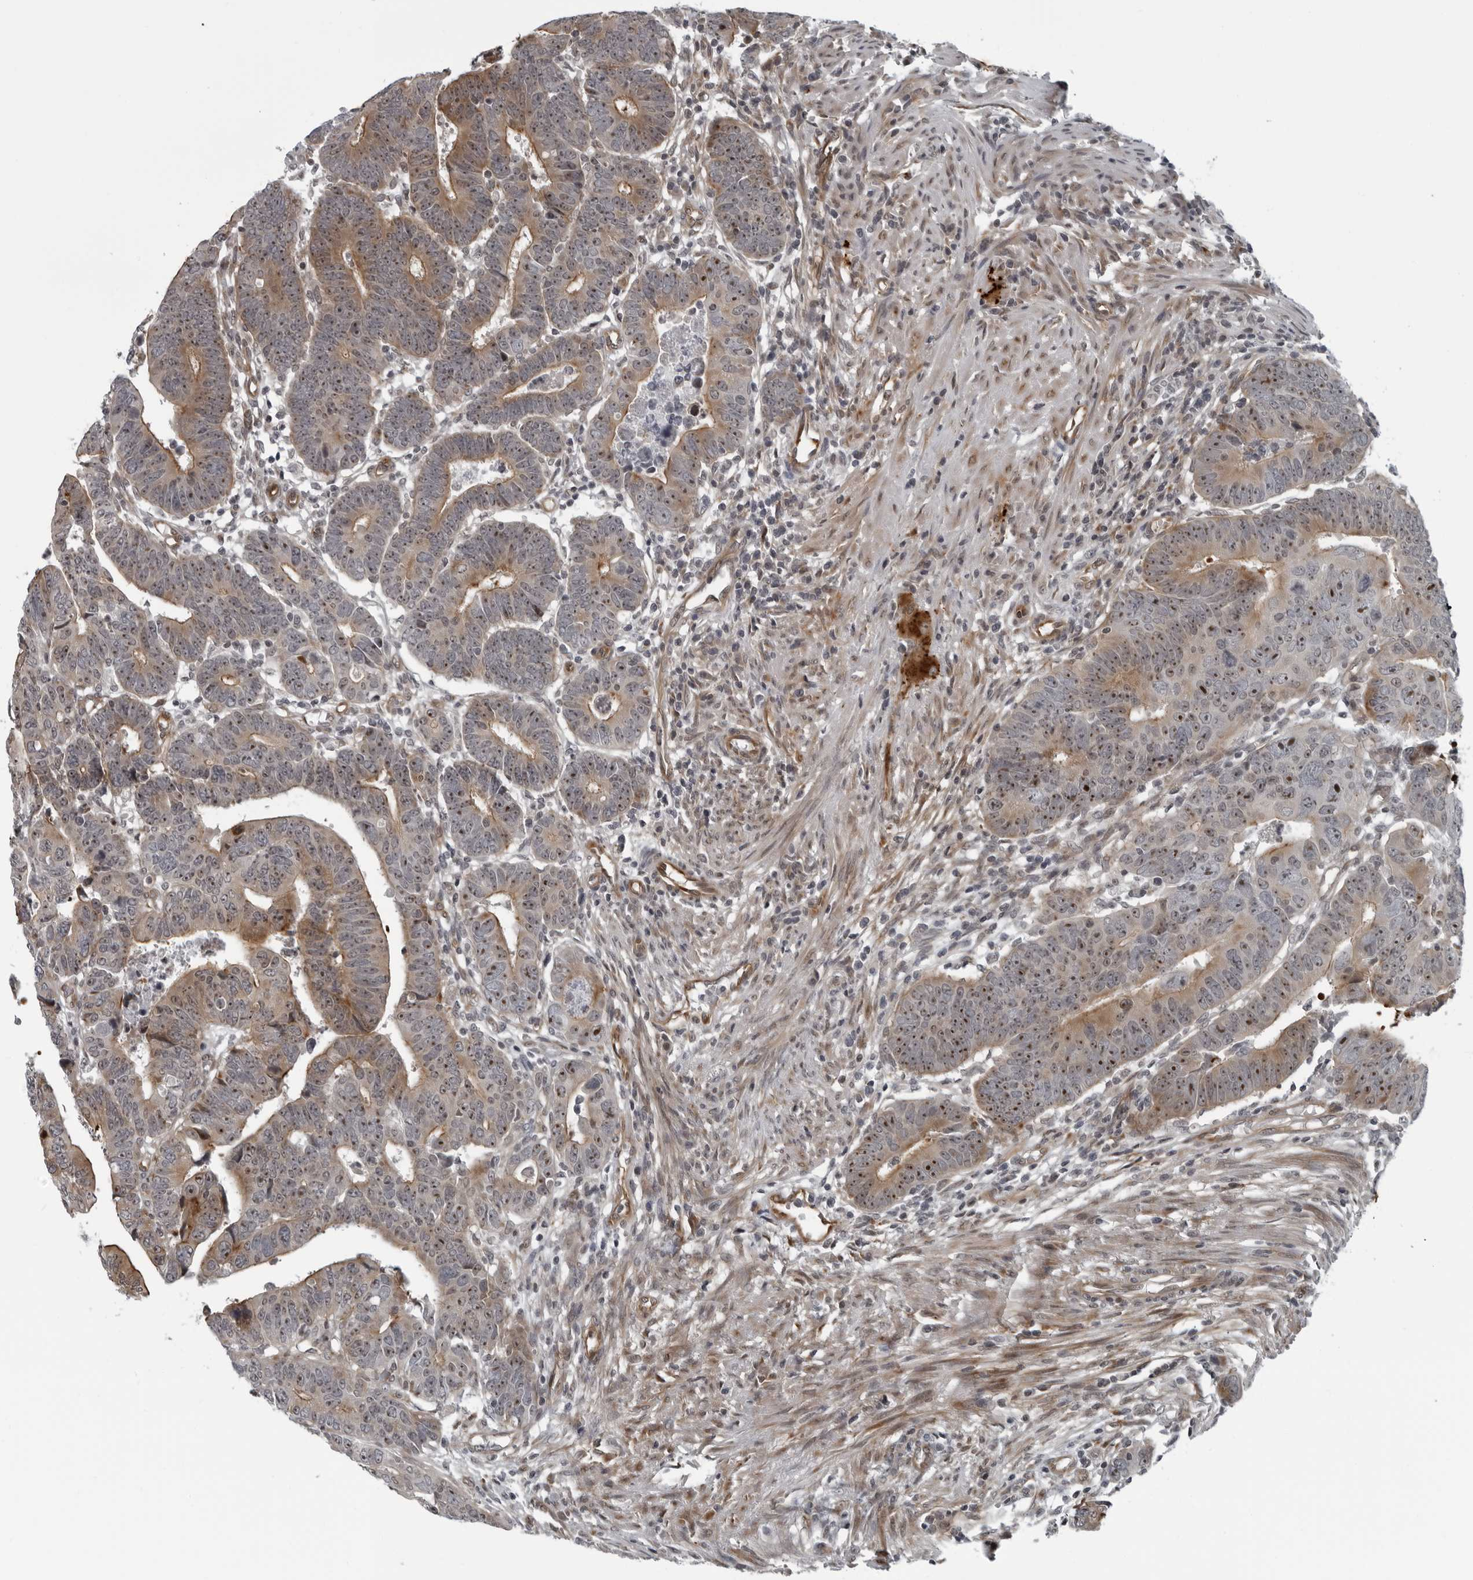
{"staining": {"intensity": "moderate", "quantity": ">75%", "location": "cytoplasmic/membranous,nuclear"}, "tissue": "colorectal cancer", "cell_type": "Tumor cells", "image_type": "cancer", "snomed": [{"axis": "morphology", "description": "Adenocarcinoma, NOS"}, {"axis": "topography", "description": "Rectum"}], "caption": "This is a micrograph of IHC staining of adenocarcinoma (colorectal), which shows moderate positivity in the cytoplasmic/membranous and nuclear of tumor cells.", "gene": "FAM102B", "patient": {"sex": "female", "age": 65}}